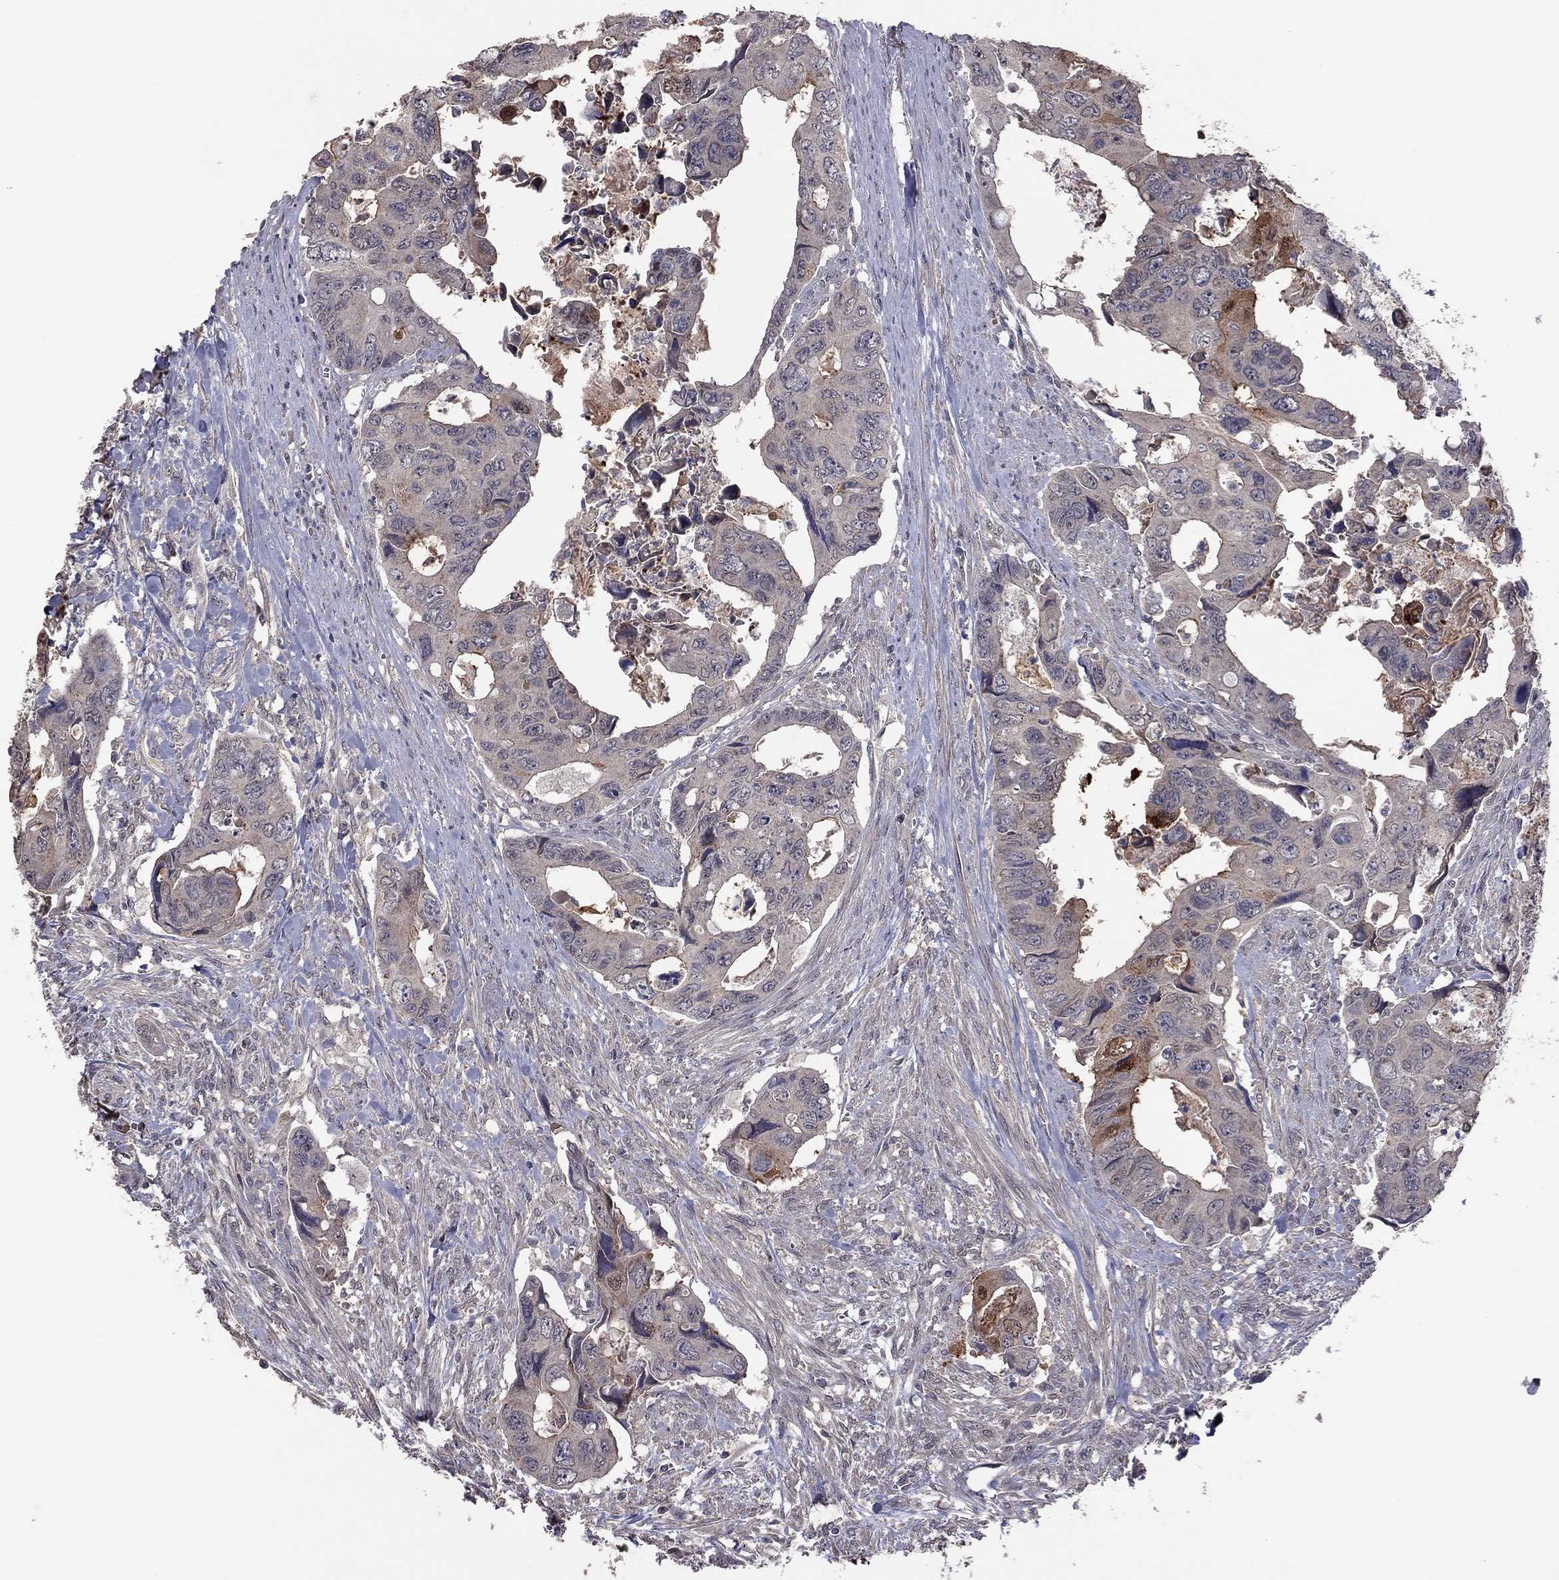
{"staining": {"intensity": "strong", "quantity": "<25%", "location": "cytoplasmic/membranous"}, "tissue": "colorectal cancer", "cell_type": "Tumor cells", "image_type": "cancer", "snomed": [{"axis": "morphology", "description": "Adenocarcinoma, NOS"}, {"axis": "topography", "description": "Rectum"}], "caption": "Immunohistochemistry histopathology image of human adenocarcinoma (colorectal) stained for a protein (brown), which reveals medium levels of strong cytoplasmic/membranous expression in approximately <25% of tumor cells.", "gene": "TSNARE1", "patient": {"sex": "male", "age": 62}}